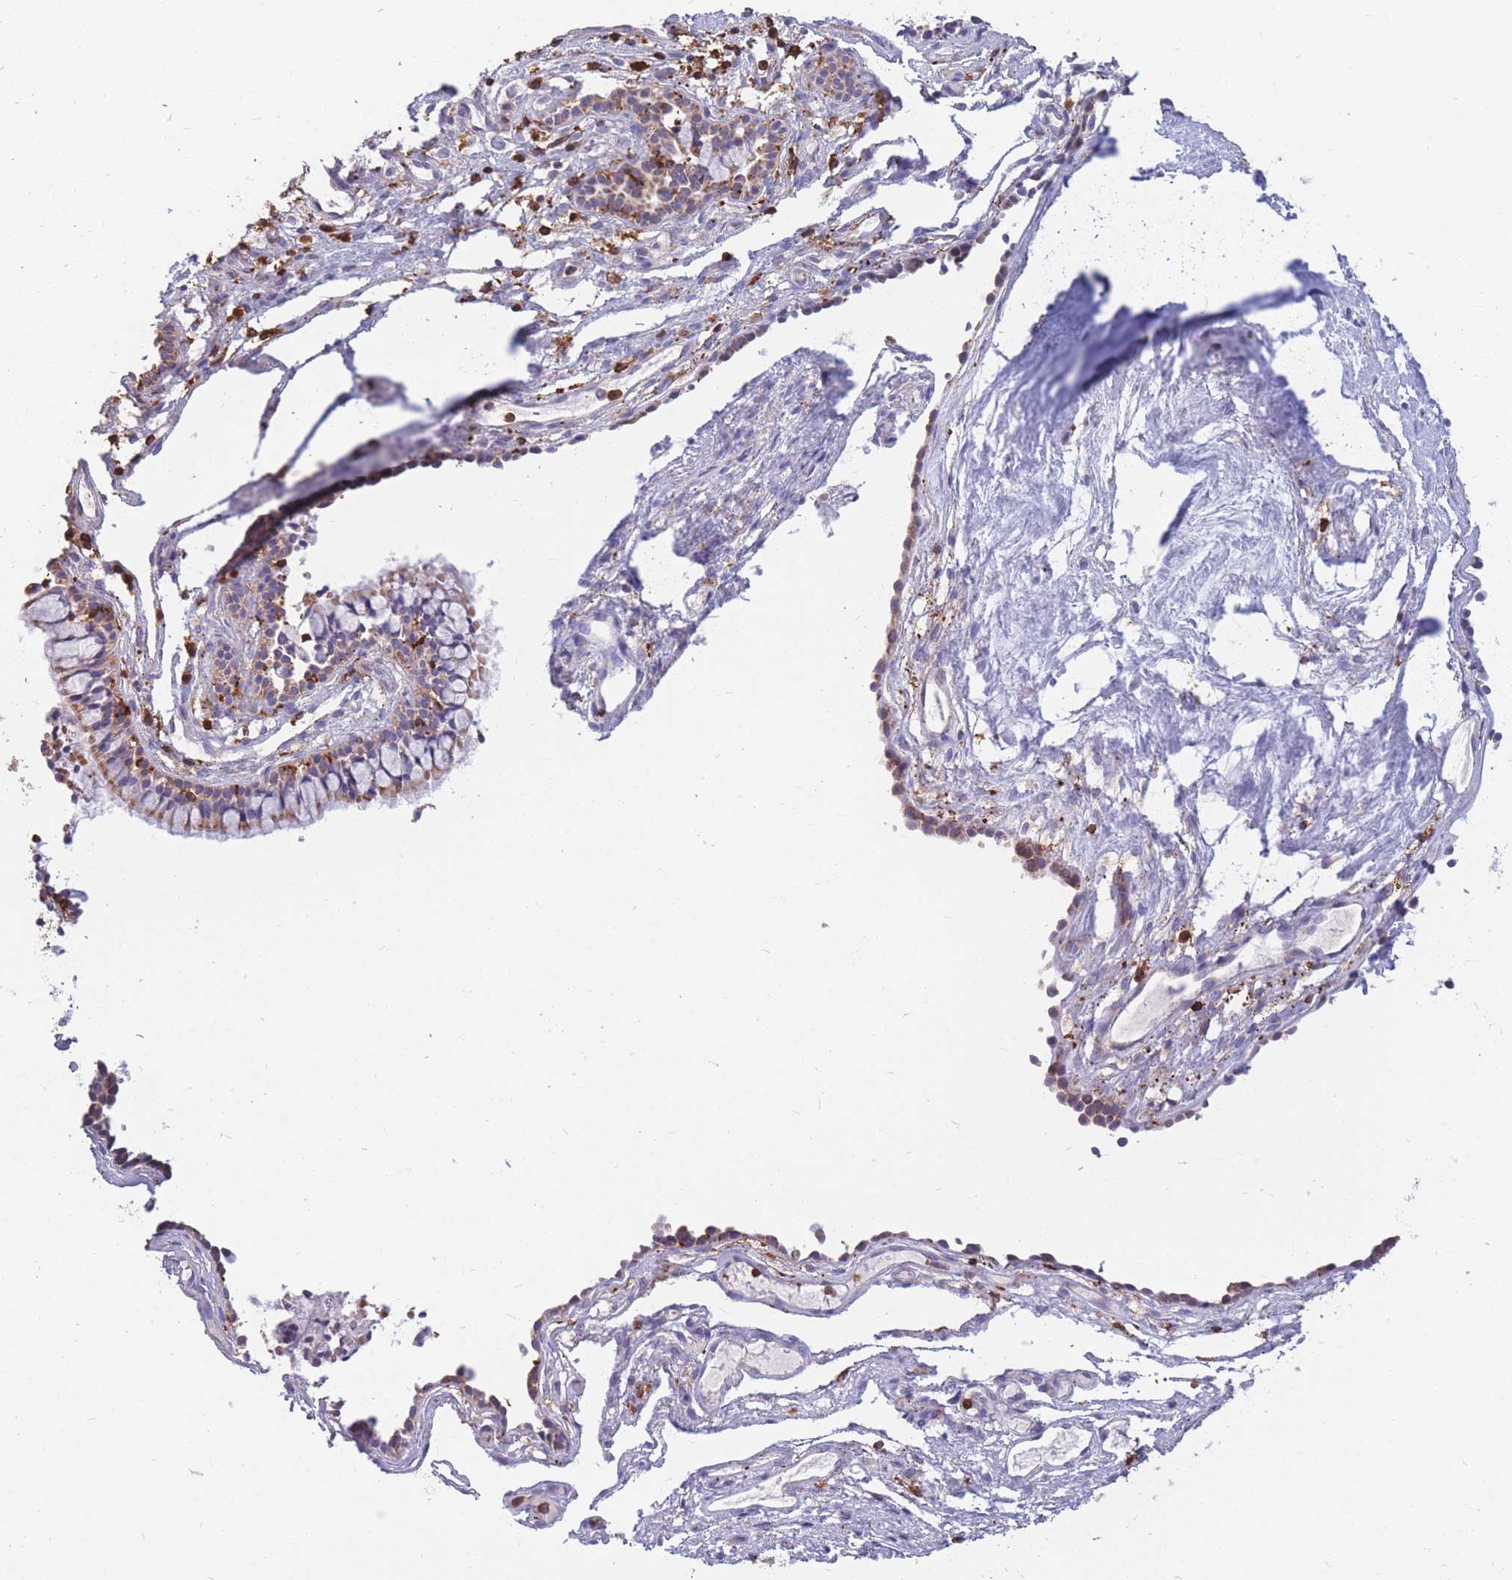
{"staining": {"intensity": "moderate", "quantity": "25%-75%", "location": "cytoplasmic/membranous"}, "tissue": "nasopharynx", "cell_type": "Respiratory epithelial cells", "image_type": "normal", "snomed": [{"axis": "morphology", "description": "Normal tissue, NOS"}, {"axis": "topography", "description": "Nasopharynx"}], "caption": "Nasopharynx stained for a protein (brown) displays moderate cytoplasmic/membranous positive positivity in about 25%-75% of respiratory epithelial cells.", "gene": "MRPL54", "patient": {"sex": "male", "age": 82}}